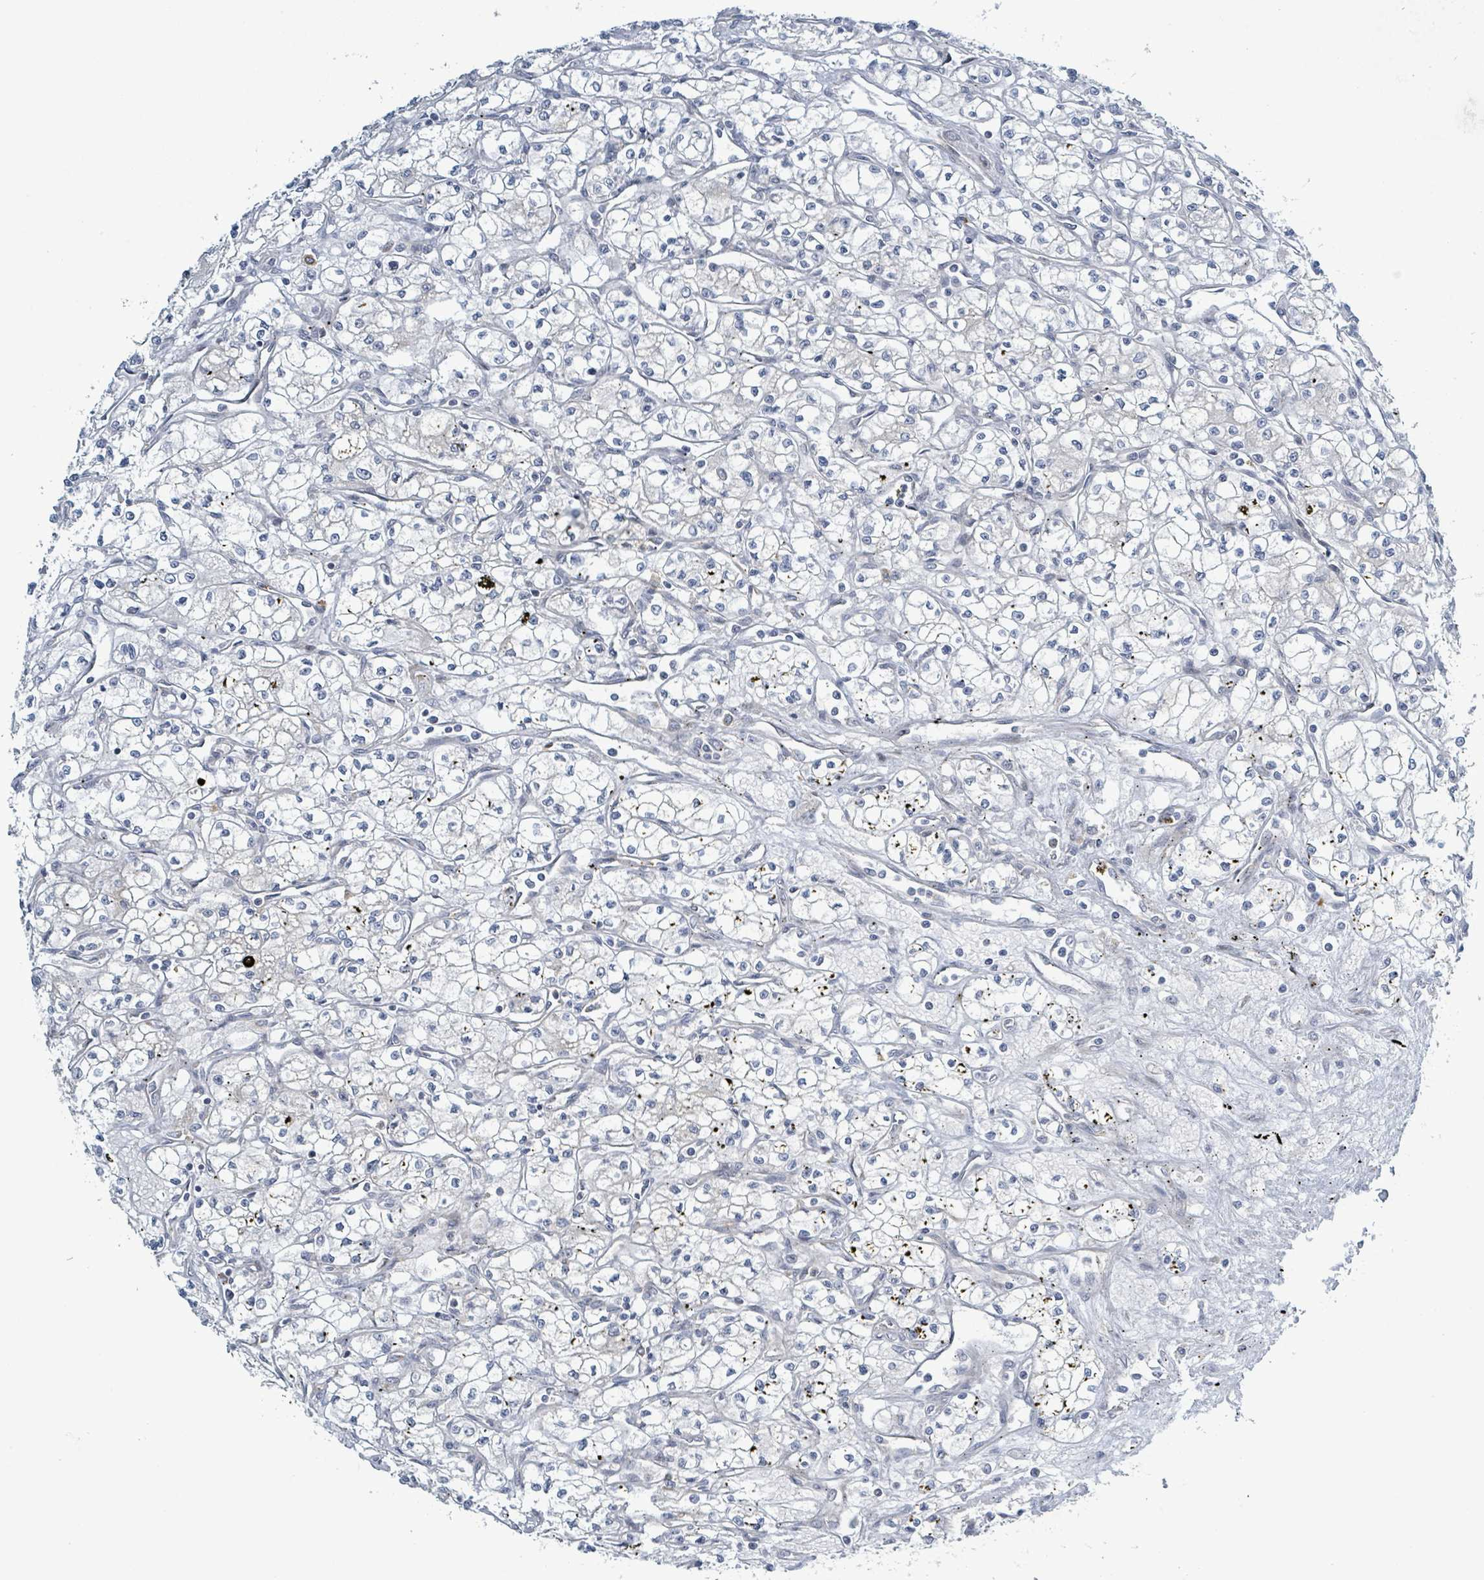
{"staining": {"intensity": "negative", "quantity": "none", "location": "none"}, "tissue": "renal cancer", "cell_type": "Tumor cells", "image_type": "cancer", "snomed": [{"axis": "morphology", "description": "Adenocarcinoma, NOS"}, {"axis": "topography", "description": "Kidney"}], "caption": "This is an immunohistochemistry (IHC) photomicrograph of human renal adenocarcinoma. There is no expression in tumor cells.", "gene": "RPL32", "patient": {"sex": "male", "age": 59}}